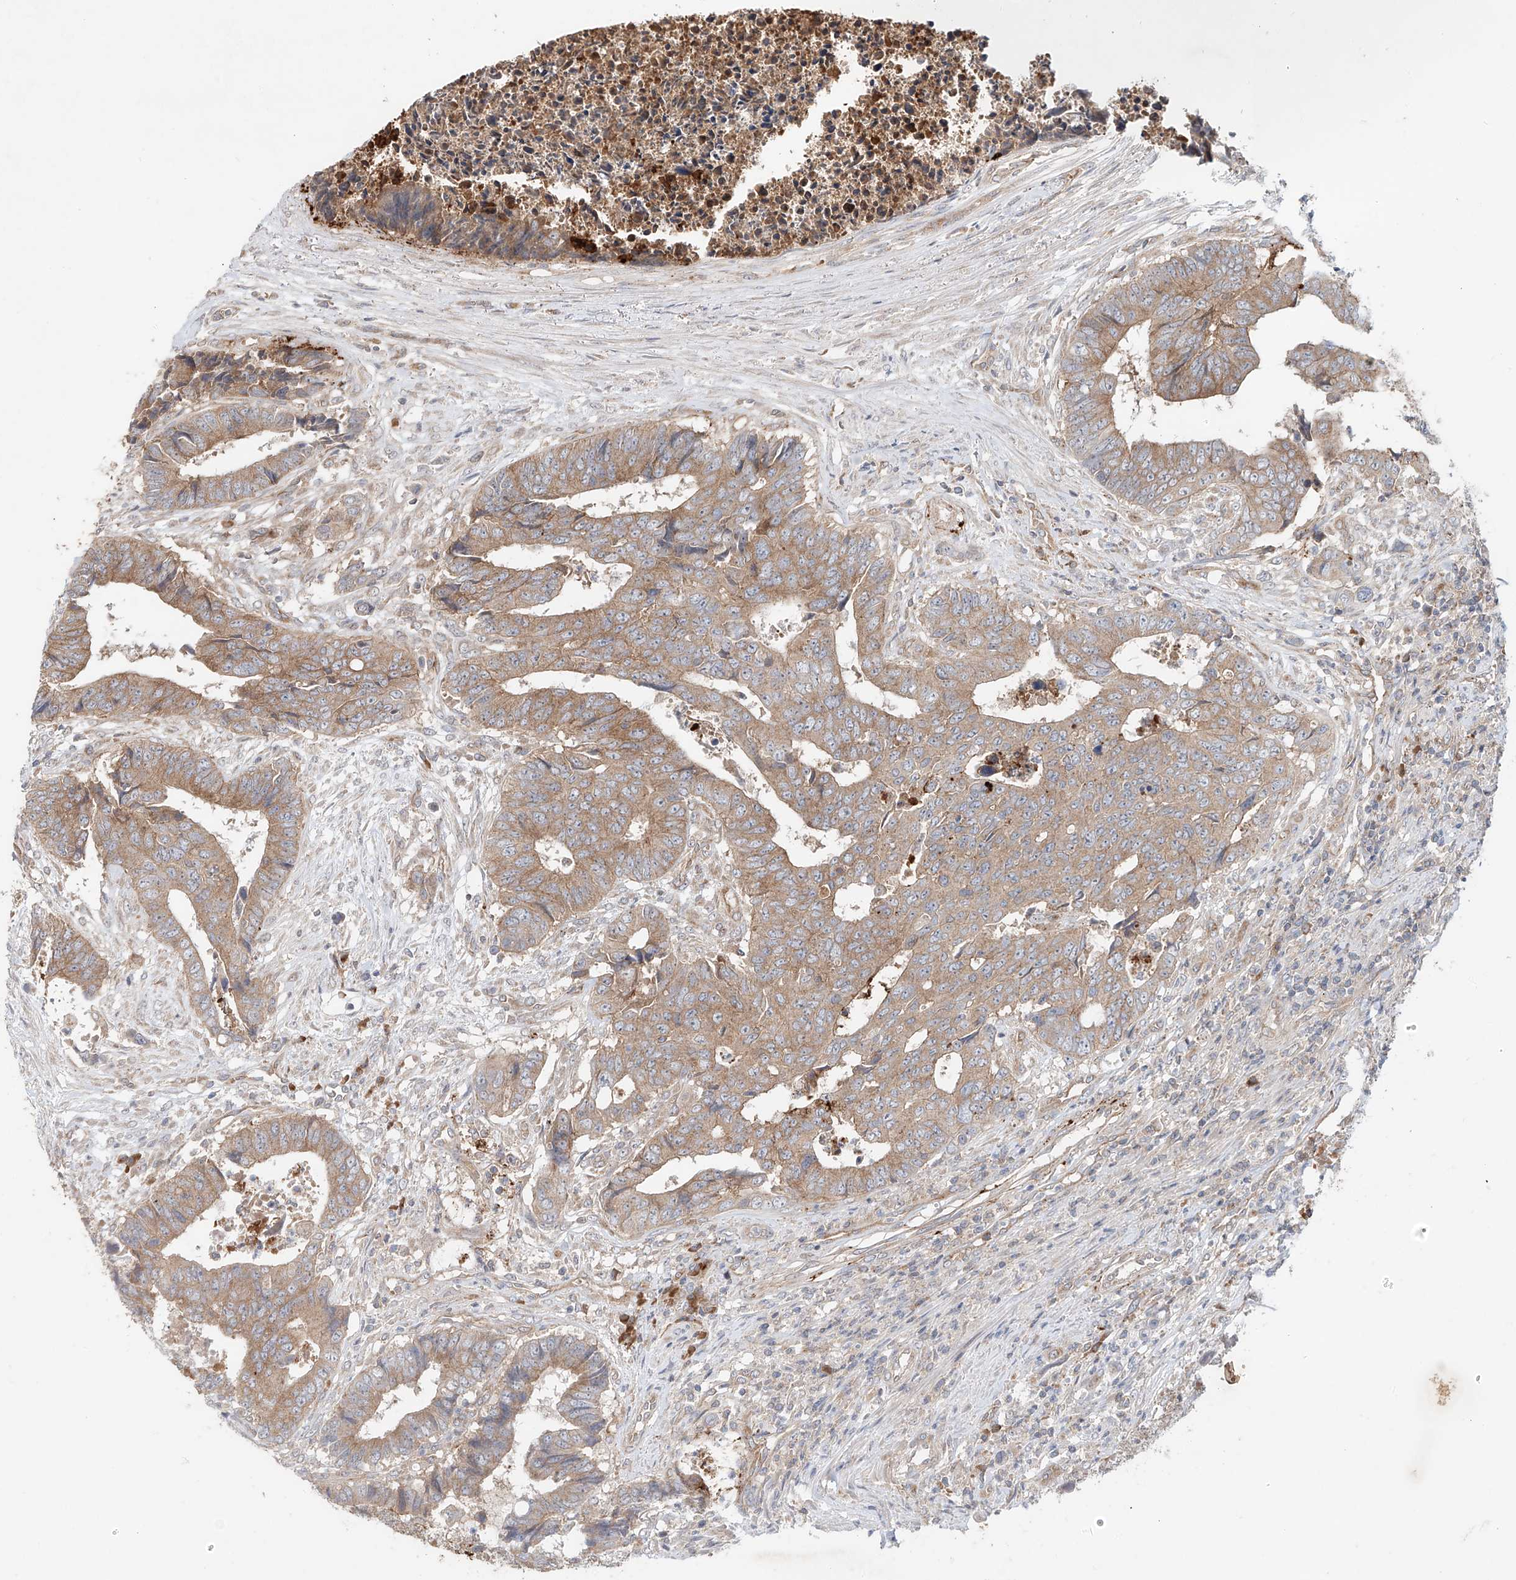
{"staining": {"intensity": "moderate", "quantity": ">75%", "location": "cytoplasmic/membranous"}, "tissue": "colorectal cancer", "cell_type": "Tumor cells", "image_type": "cancer", "snomed": [{"axis": "morphology", "description": "Adenocarcinoma, NOS"}, {"axis": "topography", "description": "Rectum"}], "caption": "This photomicrograph exhibits IHC staining of colorectal adenocarcinoma, with medium moderate cytoplasmic/membranous staining in approximately >75% of tumor cells.", "gene": "TJAP1", "patient": {"sex": "male", "age": 84}}